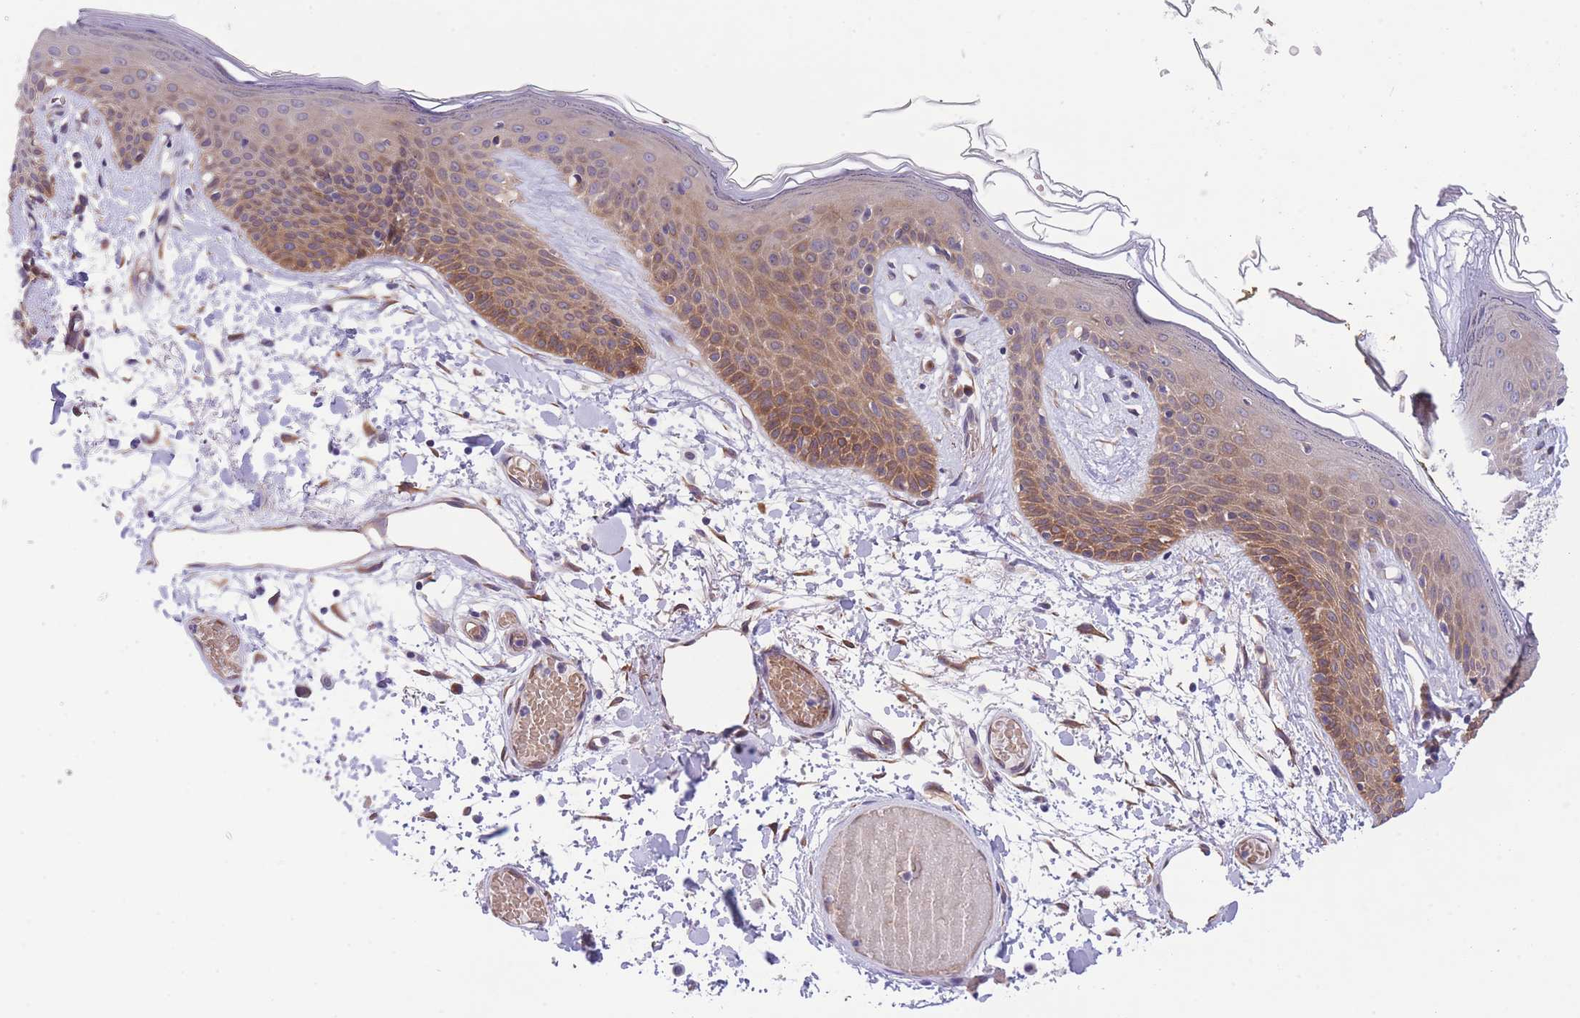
{"staining": {"intensity": "moderate", "quantity": ">75%", "location": "cytoplasmic/membranous"}, "tissue": "skin", "cell_type": "Fibroblasts", "image_type": "normal", "snomed": [{"axis": "morphology", "description": "Normal tissue, NOS"}, {"axis": "topography", "description": "Skin"}], "caption": "The histopathology image displays staining of unremarkable skin, revealing moderate cytoplasmic/membranous protein positivity (brown color) within fibroblasts. The staining was performed using DAB (3,3'-diaminobenzidine), with brown indicating positive protein expression. Nuclei are stained blue with hematoxylin.", "gene": "WWOX", "patient": {"sex": "male", "age": 79}}